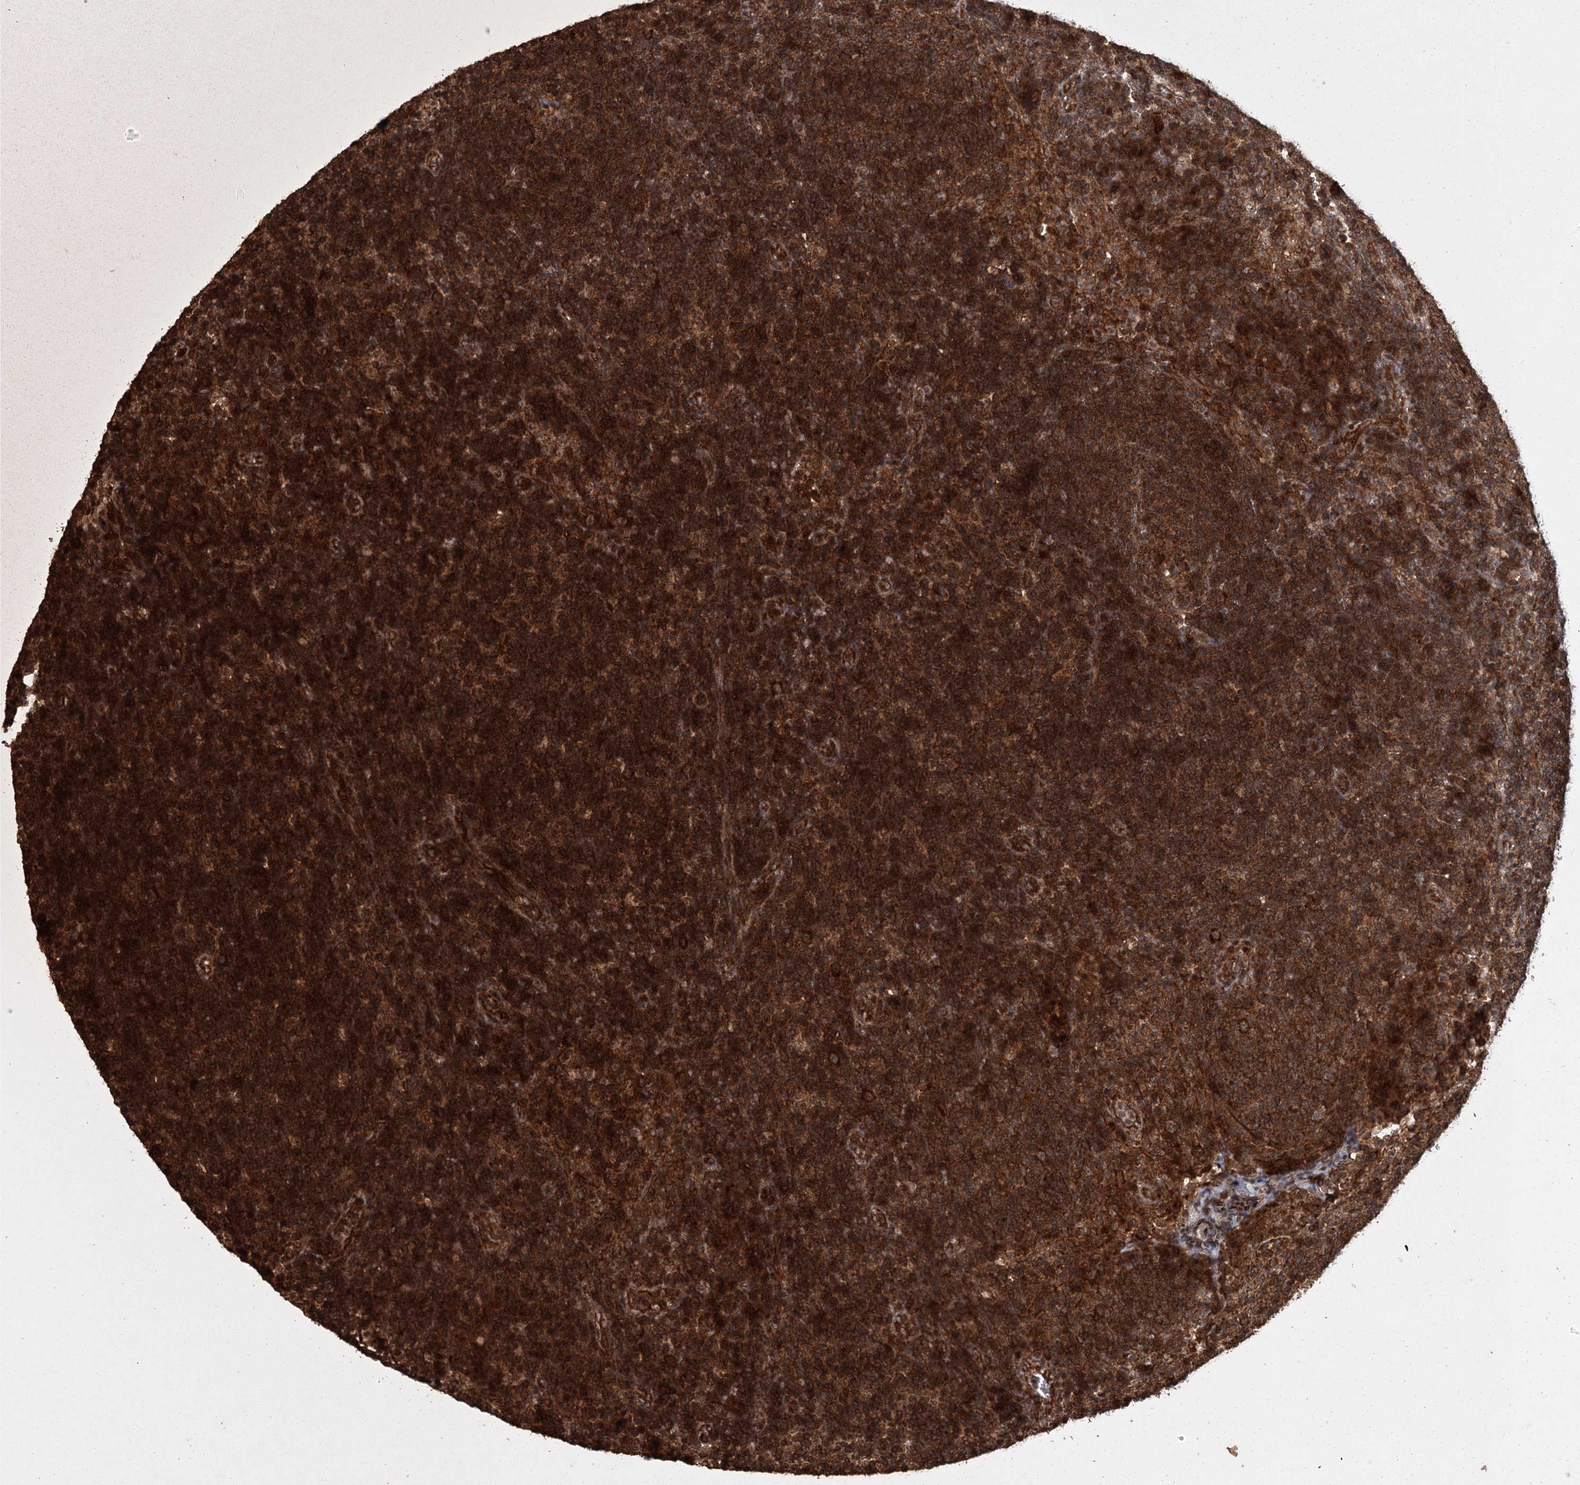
{"staining": {"intensity": "strong", "quantity": ">75%", "location": "cytoplasmic/membranous"}, "tissue": "lymph node", "cell_type": "Germinal center cells", "image_type": "normal", "snomed": [{"axis": "morphology", "description": "Normal tissue, NOS"}, {"axis": "topography", "description": "Lymph node"}], "caption": "This histopathology image demonstrates immunohistochemistry (IHC) staining of unremarkable human lymph node, with high strong cytoplasmic/membranous staining in approximately >75% of germinal center cells.", "gene": "RPAP3", "patient": {"sex": "female", "age": 70}}